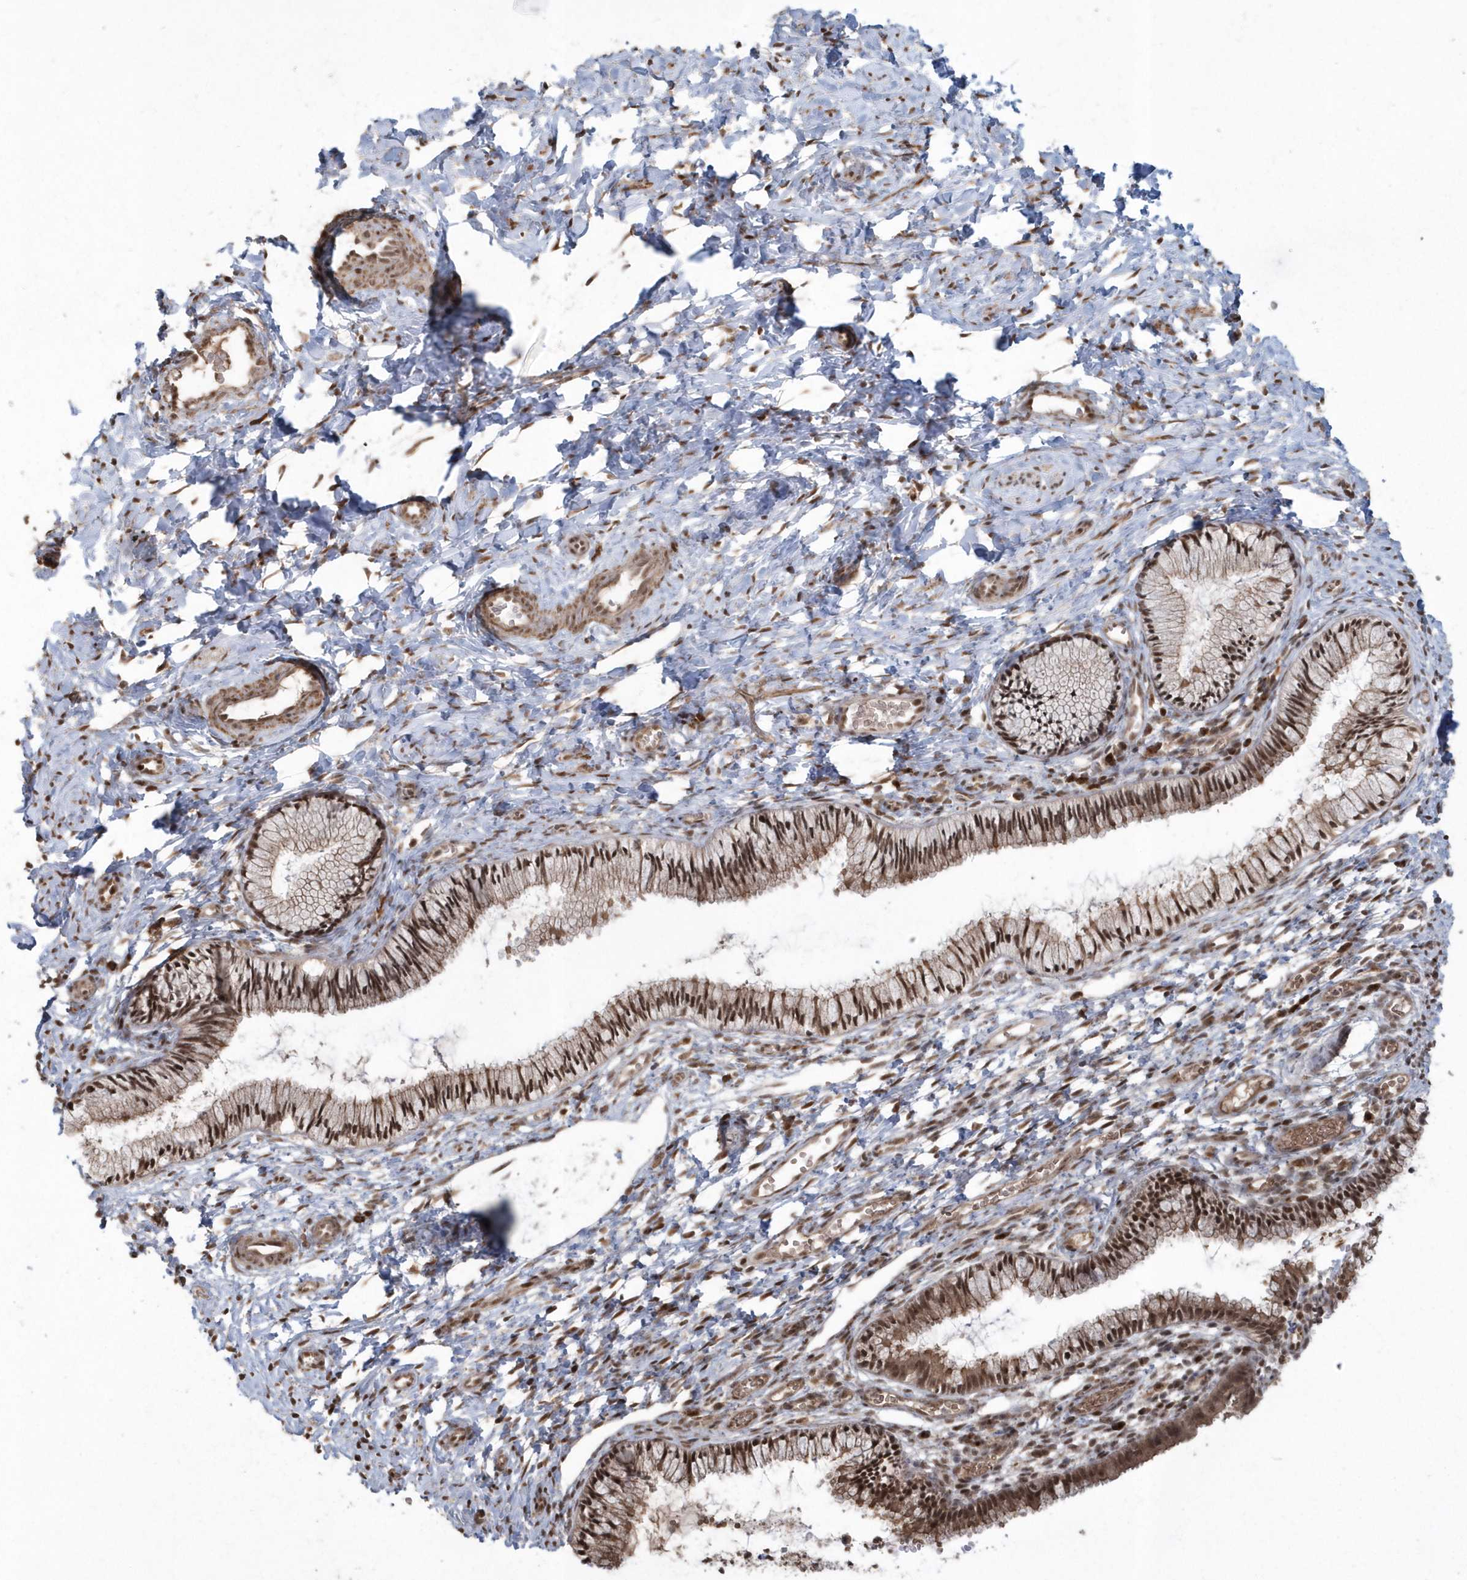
{"staining": {"intensity": "moderate", "quantity": ">75%", "location": "cytoplasmic/membranous,nuclear"}, "tissue": "cervix", "cell_type": "Glandular cells", "image_type": "normal", "snomed": [{"axis": "morphology", "description": "Normal tissue, NOS"}, {"axis": "topography", "description": "Cervix"}], "caption": "This histopathology image shows immunohistochemistry staining of benign human cervix, with medium moderate cytoplasmic/membranous,nuclear staining in approximately >75% of glandular cells.", "gene": "EPB41L4A", "patient": {"sex": "female", "age": 27}}